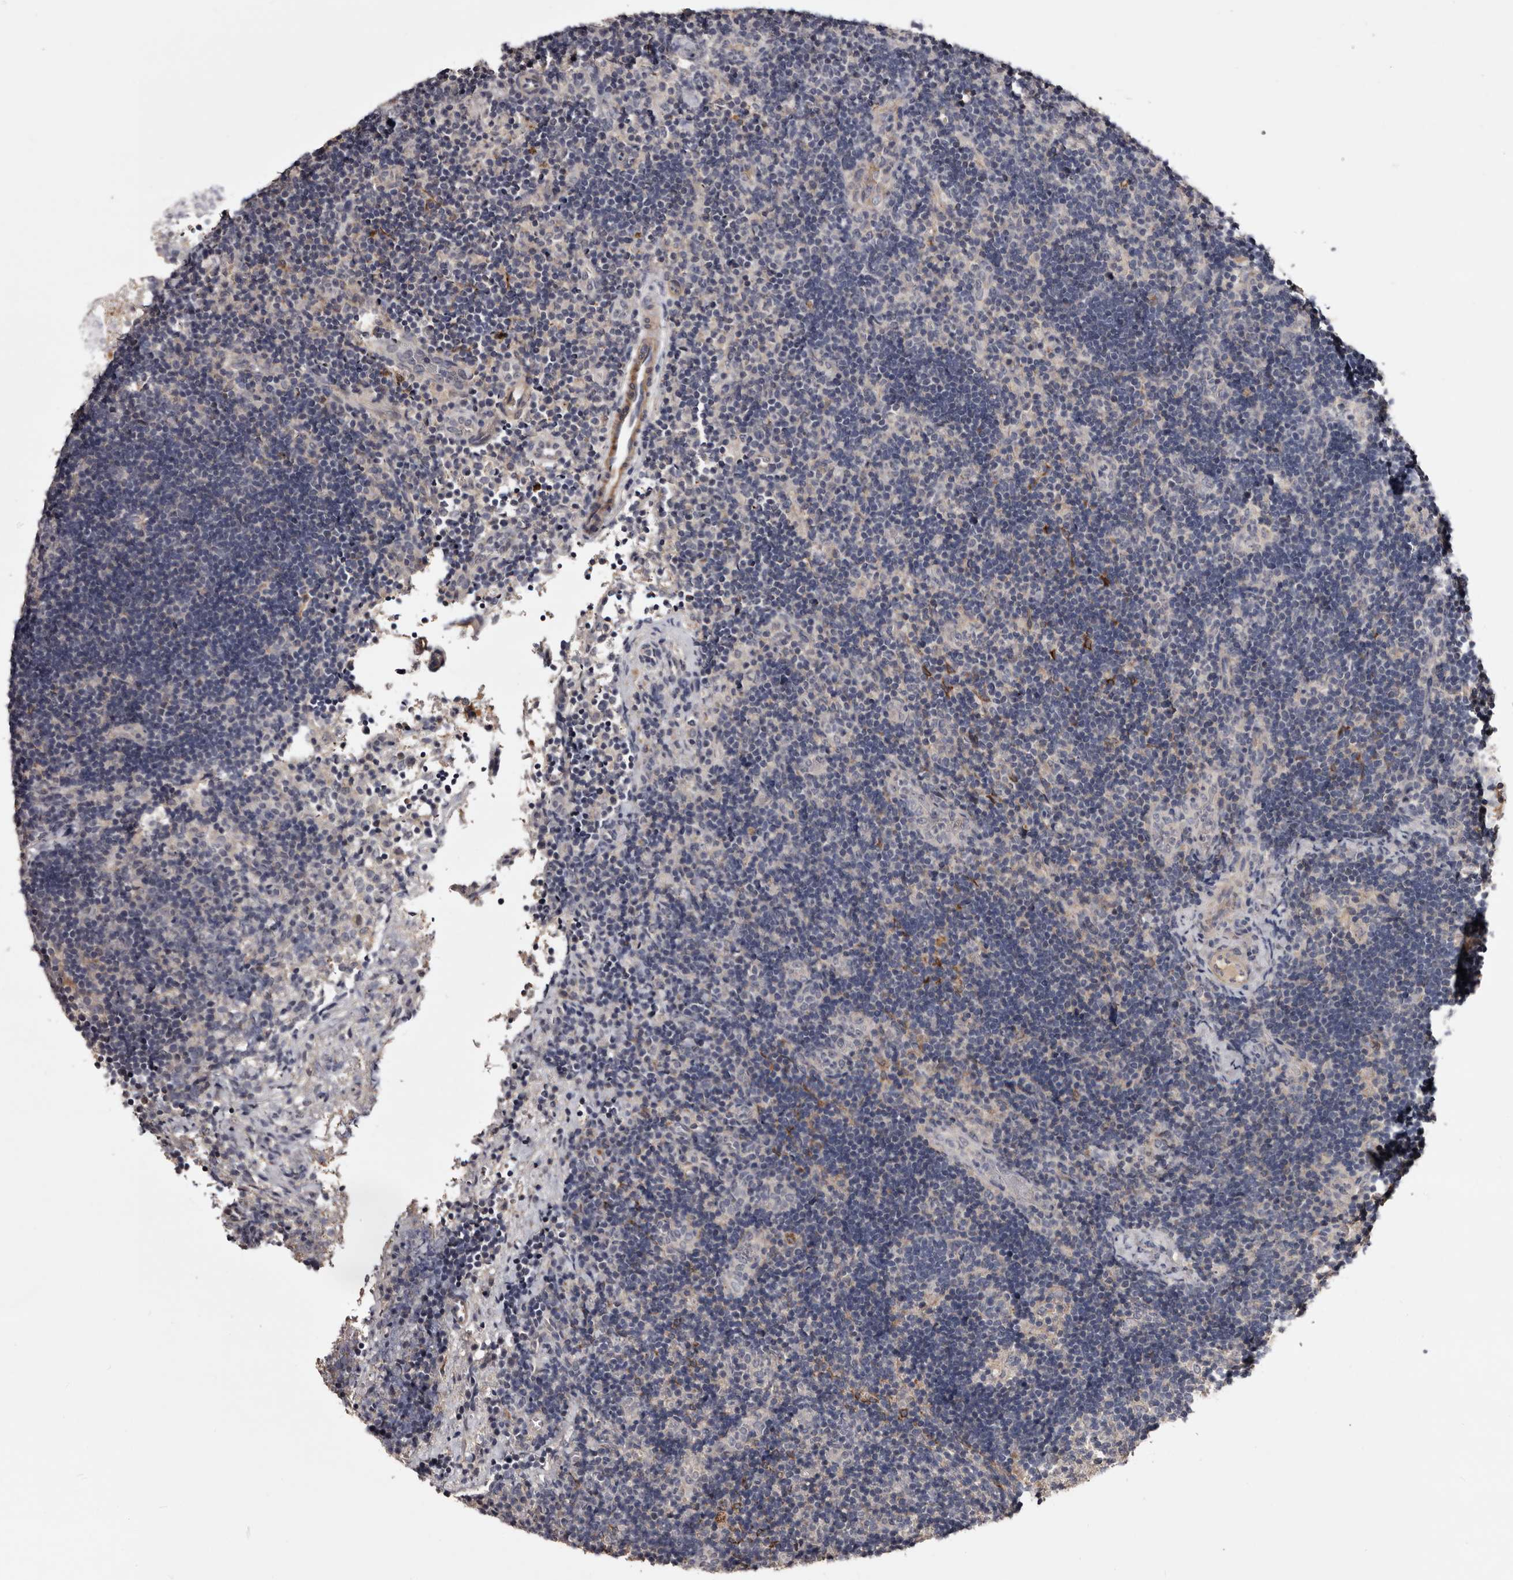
{"staining": {"intensity": "negative", "quantity": "none", "location": "none"}, "tissue": "lymph node", "cell_type": "Germinal center cells", "image_type": "normal", "snomed": [{"axis": "morphology", "description": "Normal tissue, NOS"}, {"axis": "topography", "description": "Lymph node"}], "caption": "The histopathology image exhibits no staining of germinal center cells in normal lymph node.", "gene": "CYP1B1", "patient": {"sex": "female", "age": 22}}